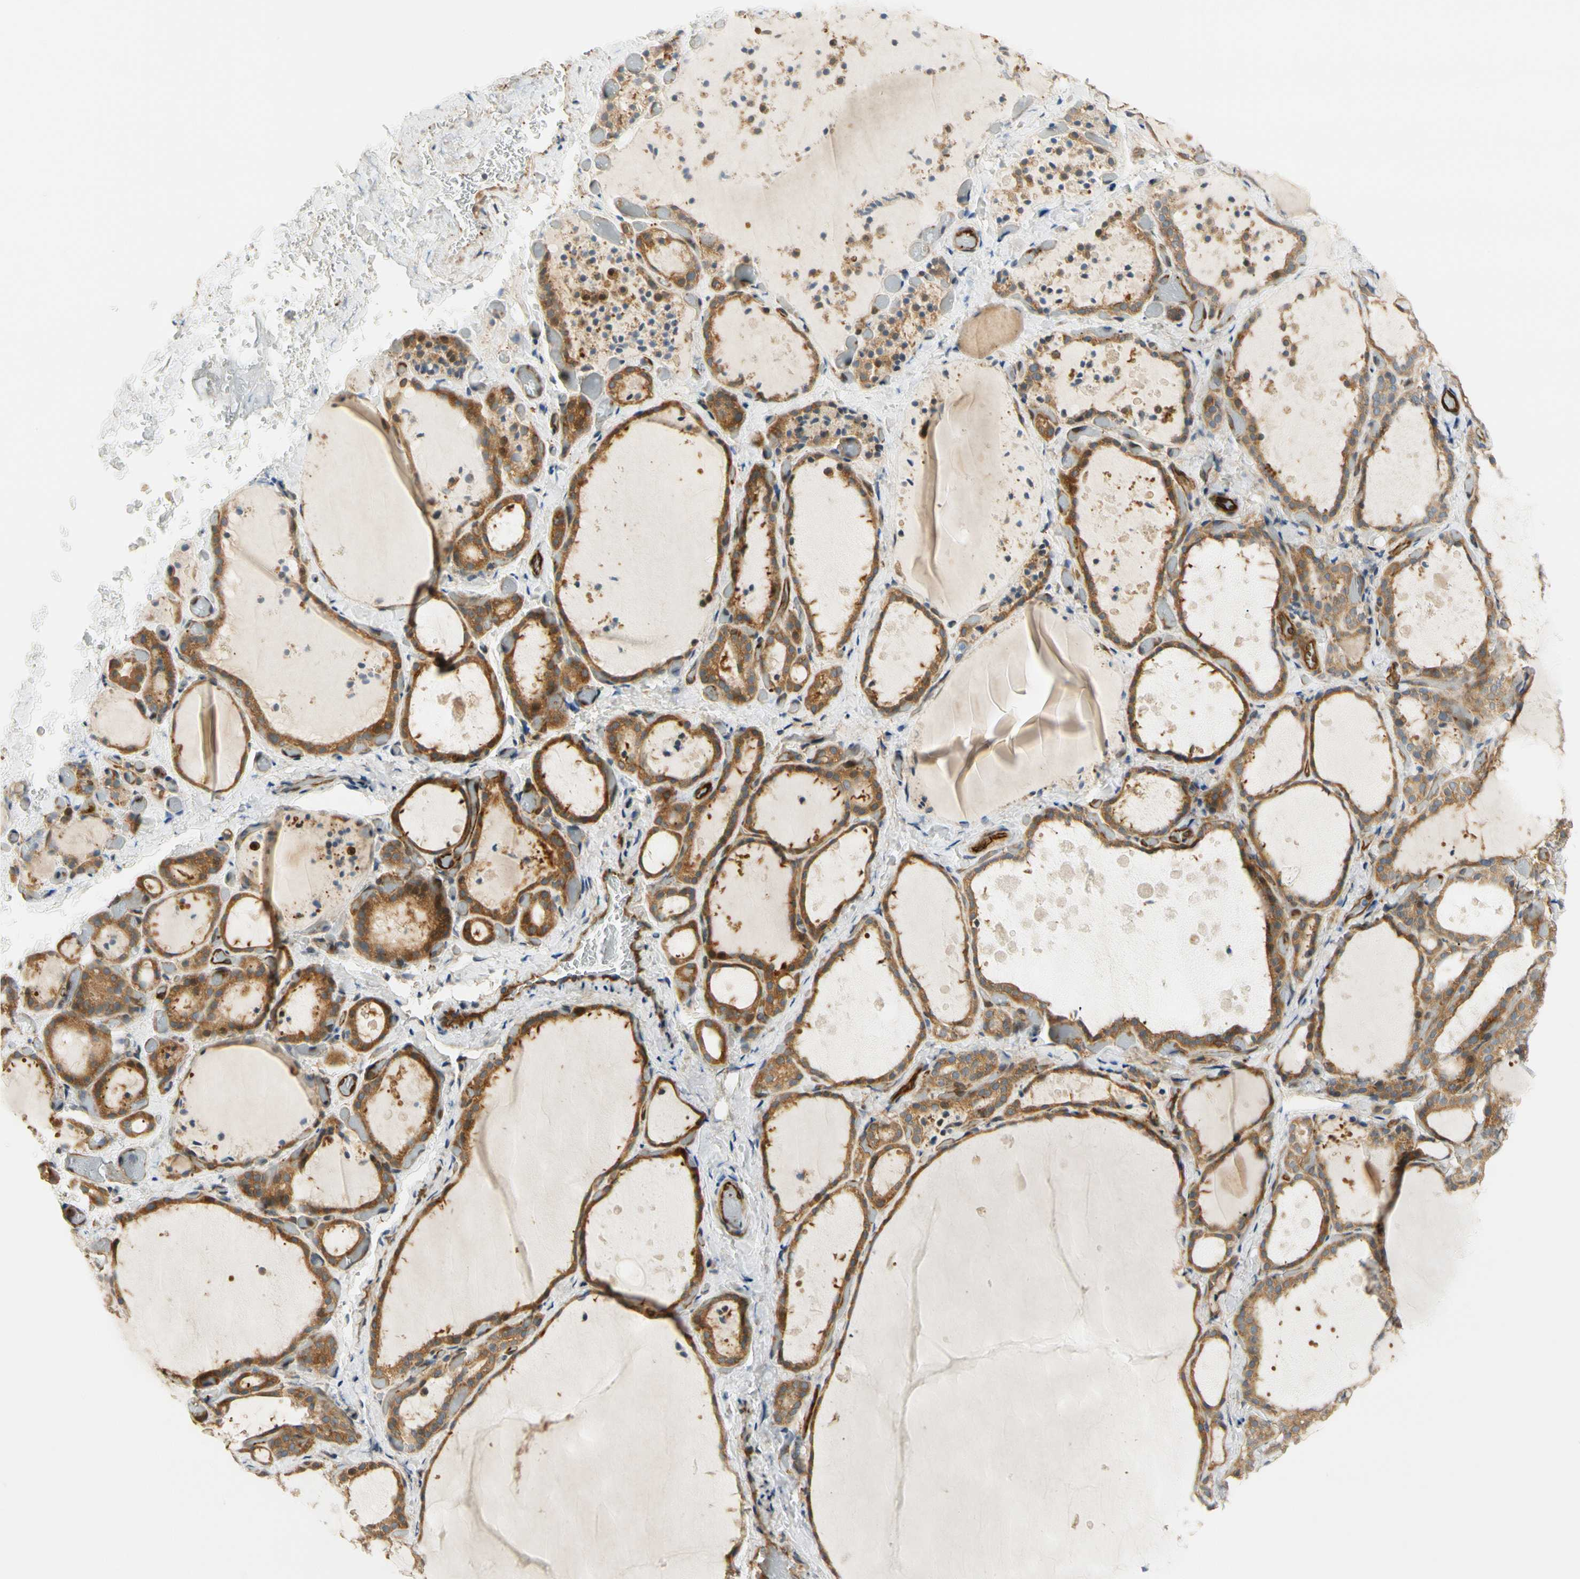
{"staining": {"intensity": "strong", "quantity": ">75%", "location": "cytoplasmic/membranous"}, "tissue": "thyroid gland", "cell_type": "Glandular cells", "image_type": "normal", "snomed": [{"axis": "morphology", "description": "Normal tissue, NOS"}, {"axis": "topography", "description": "Thyroid gland"}], "caption": "Thyroid gland stained with a brown dye reveals strong cytoplasmic/membranous positive positivity in approximately >75% of glandular cells.", "gene": "PARP14", "patient": {"sex": "female", "age": 44}}